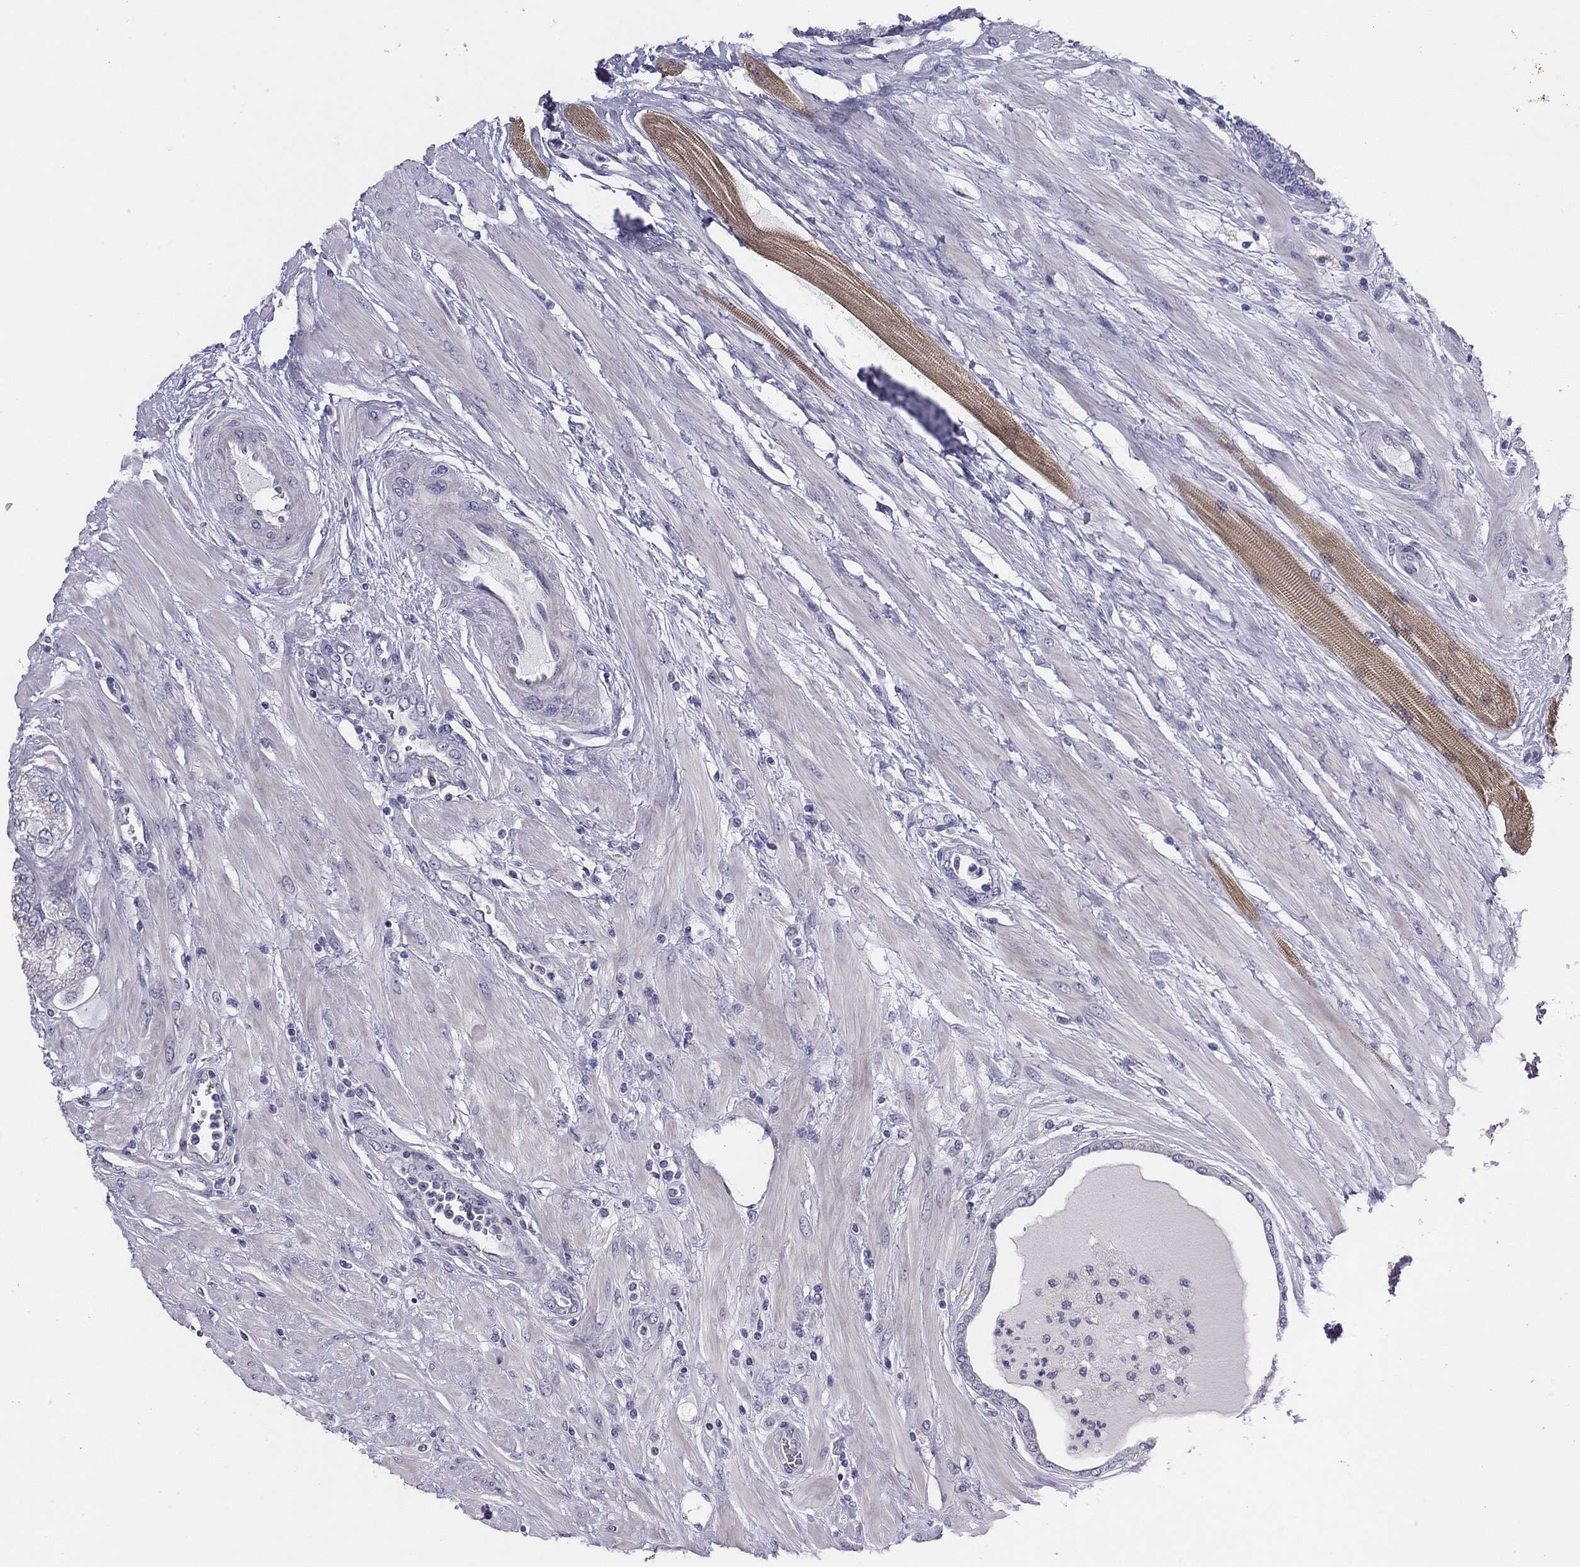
{"staining": {"intensity": "negative", "quantity": "none", "location": "none"}, "tissue": "prostate cancer", "cell_type": "Tumor cells", "image_type": "cancer", "snomed": [{"axis": "morphology", "description": "Adenocarcinoma, Low grade"}, {"axis": "topography", "description": "Prostate"}], "caption": "IHC image of neoplastic tissue: low-grade adenocarcinoma (prostate) stained with DAB shows no significant protein positivity in tumor cells.", "gene": "MGAT4C", "patient": {"sex": "male", "age": 55}}